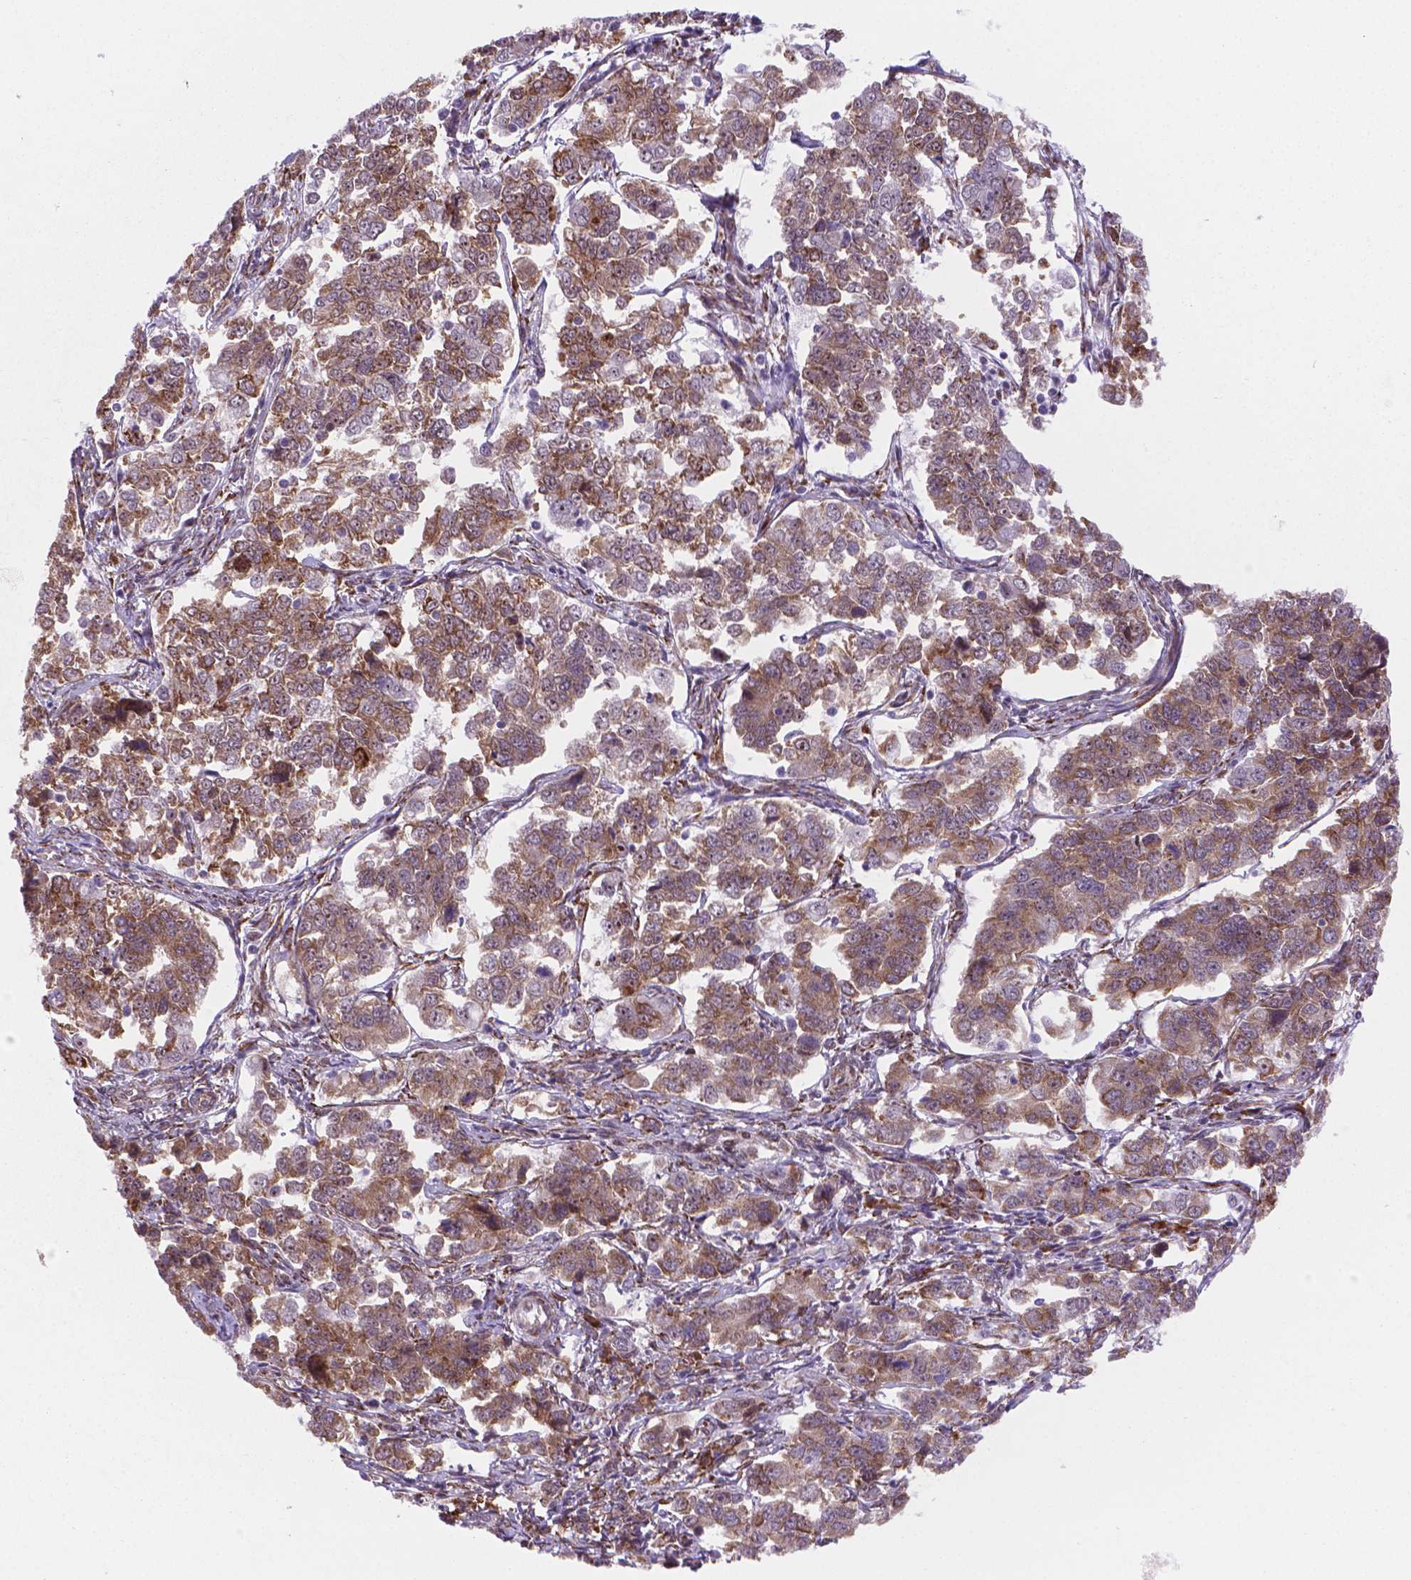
{"staining": {"intensity": "strong", "quantity": "25%-75%", "location": "cytoplasmic/membranous"}, "tissue": "endometrial cancer", "cell_type": "Tumor cells", "image_type": "cancer", "snomed": [{"axis": "morphology", "description": "Adenocarcinoma, NOS"}, {"axis": "topography", "description": "Endometrium"}], "caption": "Human endometrial adenocarcinoma stained for a protein (brown) exhibits strong cytoplasmic/membranous positive staining in about 25%-75% of tumor cells.", "gene": "FNIP1", "patient": {"sex": "female", "age": 43}}